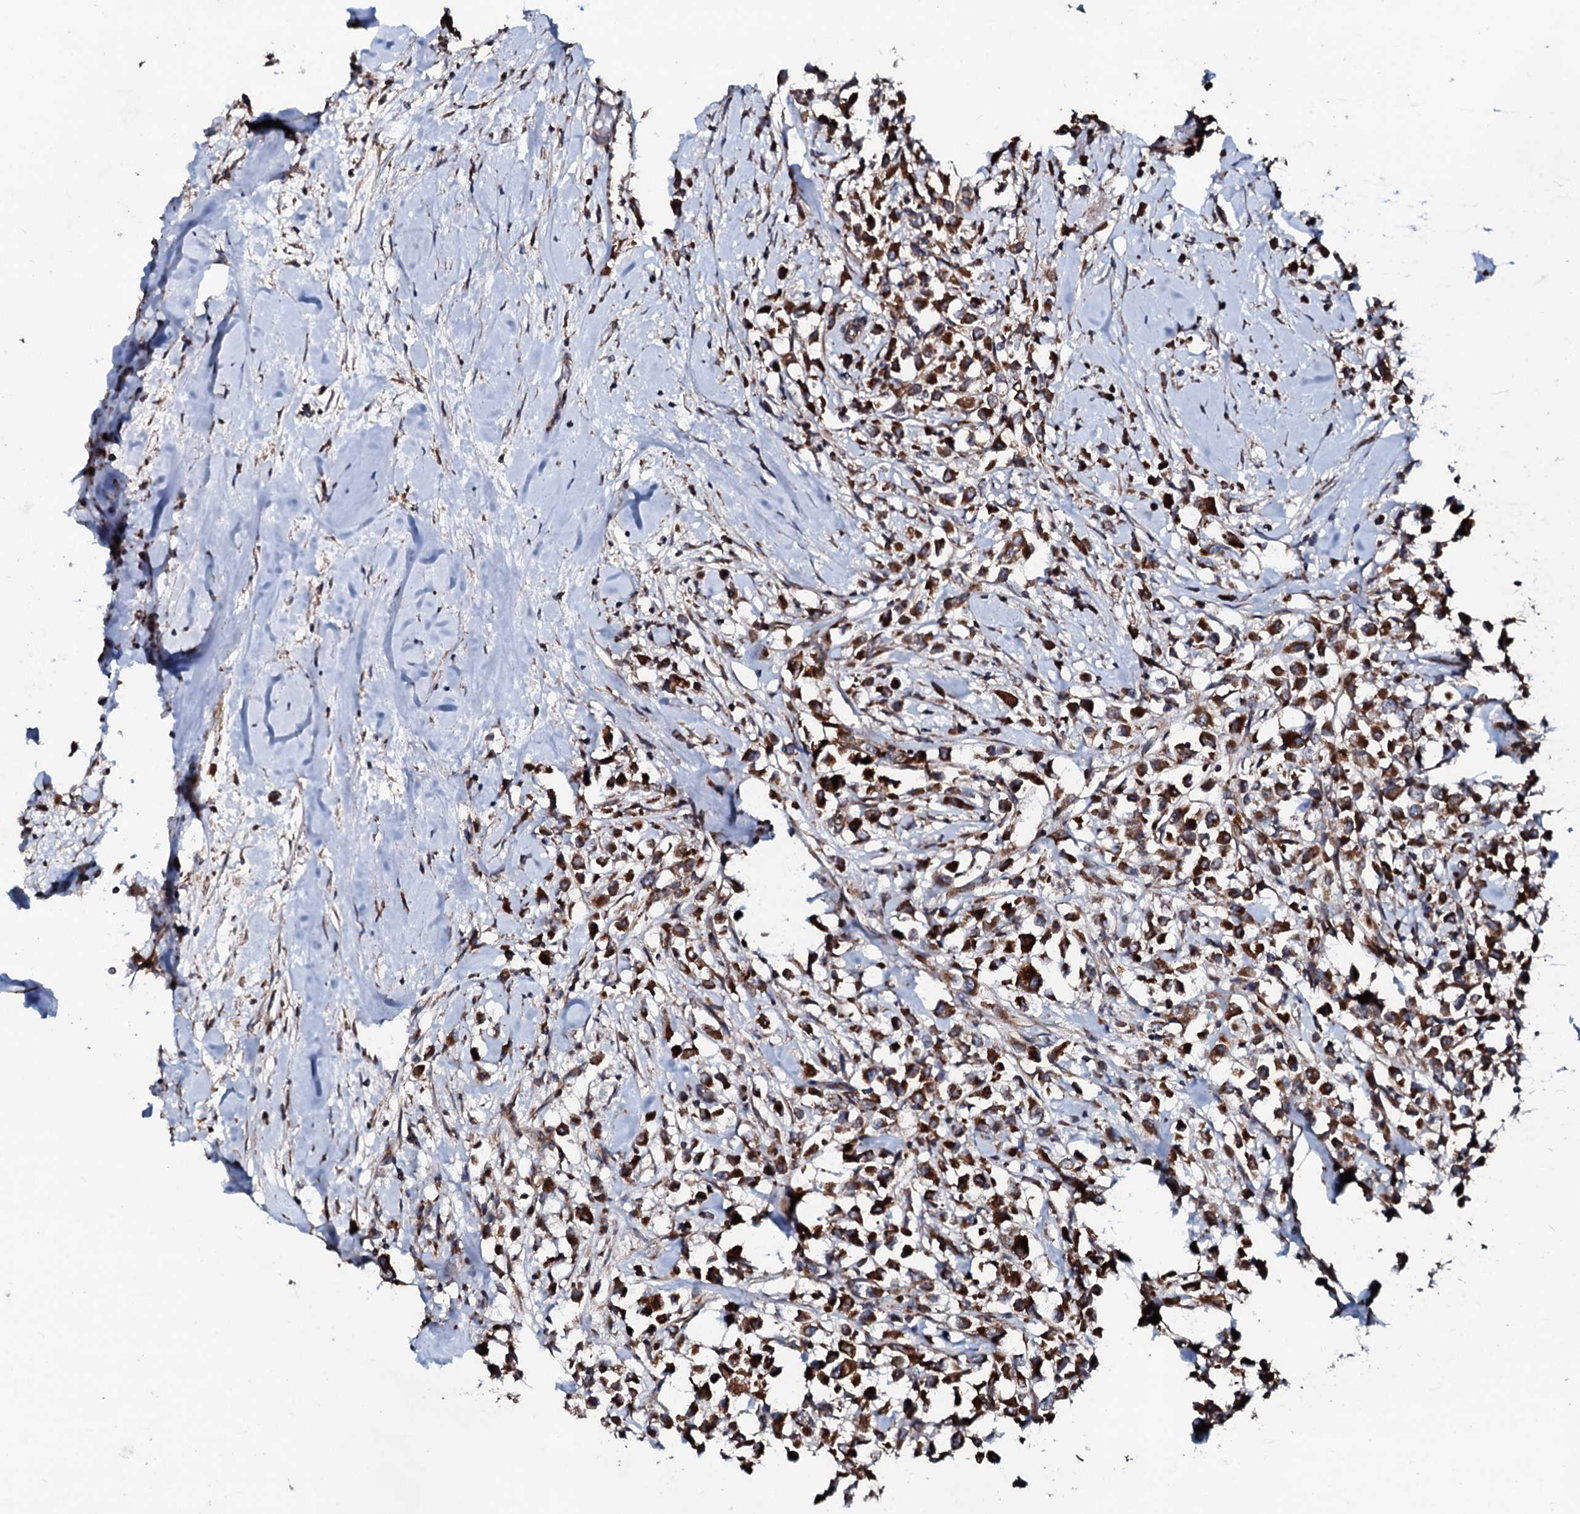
{"staining": {"intensity": "strong", "quantity": ">75%", "location": "cytoplasmic/membranous"}, "tissue": "breast cancer", "cell_type": "Tumor cells", "image_type": "cancer", "snomed": [{"axis": "morphology", "description": "Duct carcinoma"}, {"axis": "topography", "description": "Breast"}], "caption": "High-power microscopy captured an immunohistochemistry (IHC) histopathology image of breast cancer, revealing strong cytoplasmic/membranous positivity in about >75% of tumor cells. (DAB (3,3'-diaminobenzidine) IHC, brown staining for protein, blue staining for nuclei).", "gene": "SDHAF2", "patient": {"sex": "female", "age": 87}}